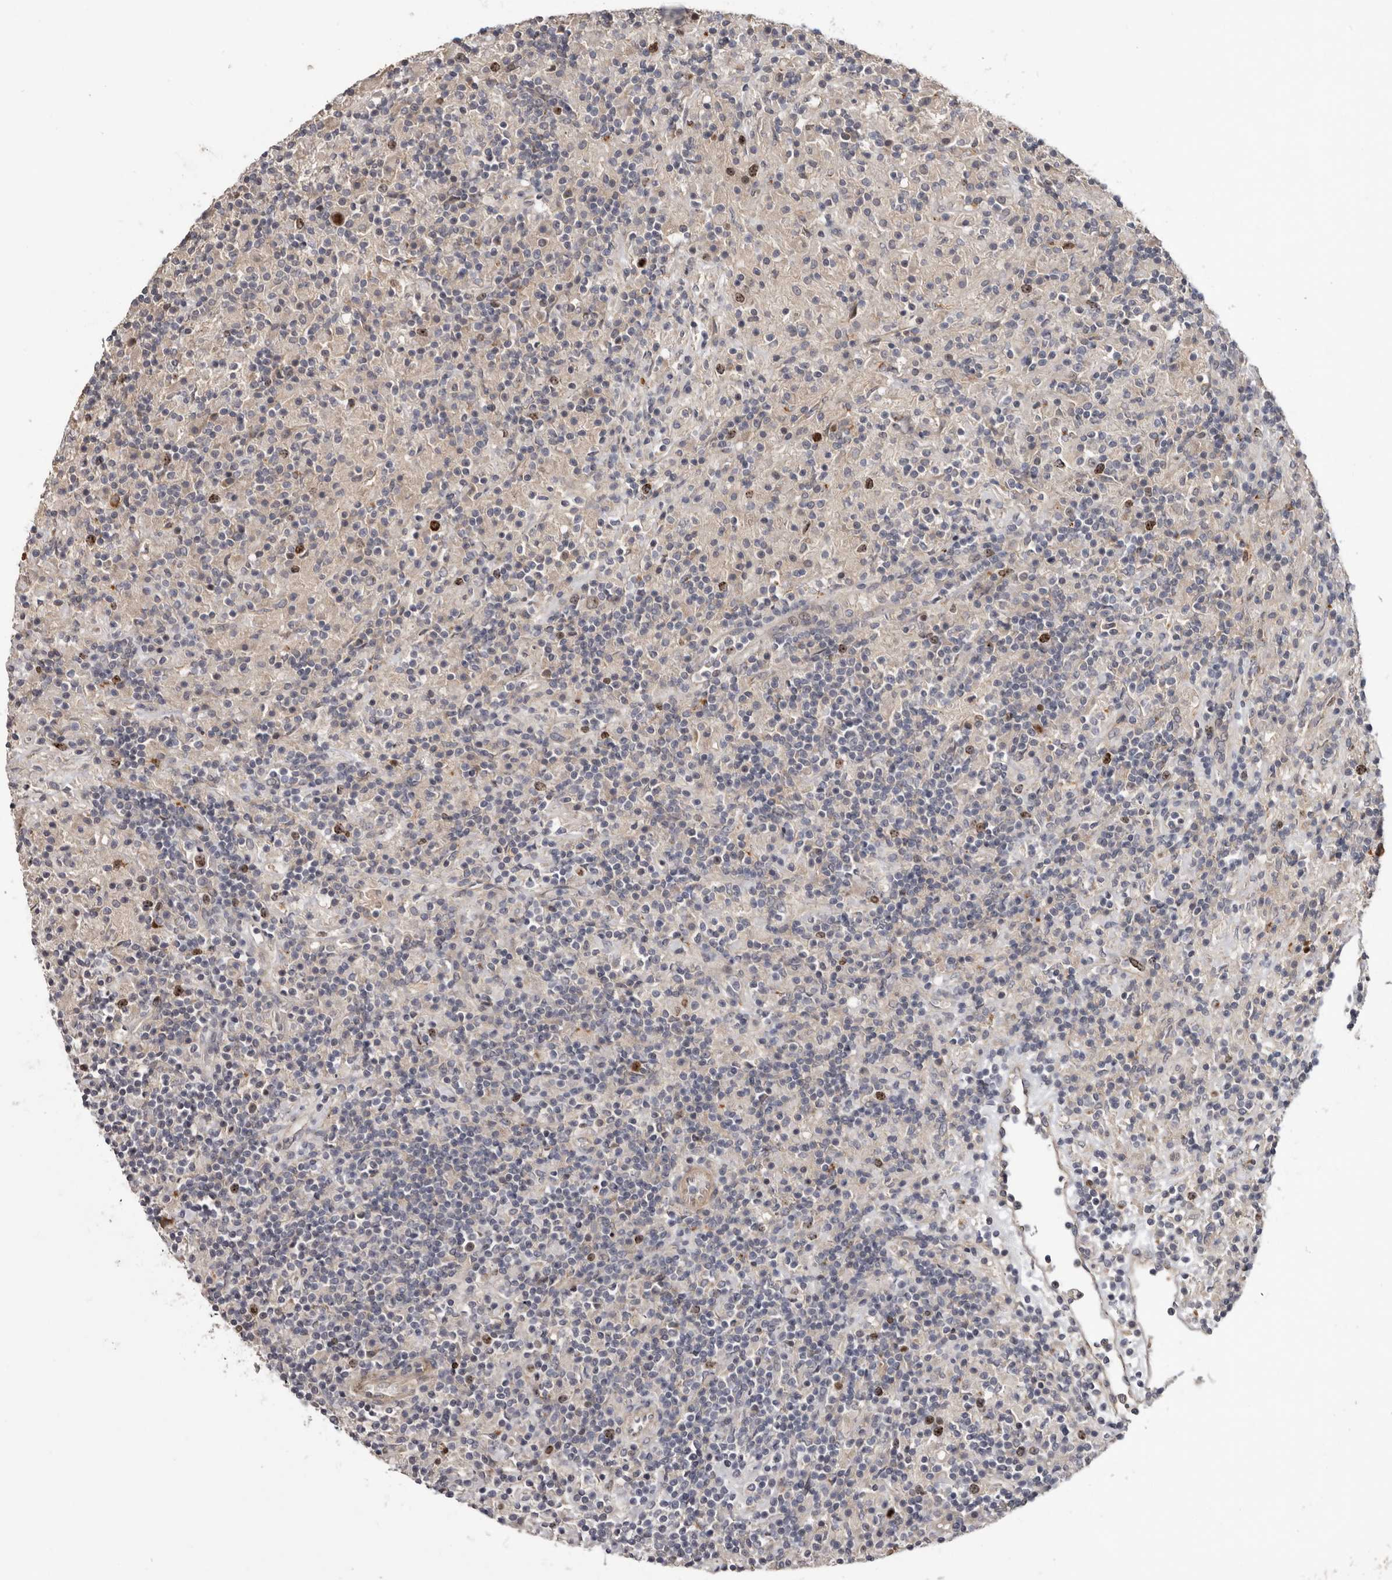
{"staining": {"intensity": "moderate", "quantity": ">75%", "location": "nuclear"}, "tissue": "lymphoma", "cell_type": "Tumor cells", "image_type": "cancer", "snomed": [{"axis": "morphology", "description": "Hodgkin's disease, NOS"}, {"axis": "topography", "description": "Lymph node"}], "caption": "Human Hodgkin's disease stained for a protein (brown) reveals moderate nuclear positive staining in approximately >75% of tumor cells.", "gene": "CDCA8", "patient": {"sex": "male", "age": 70}}